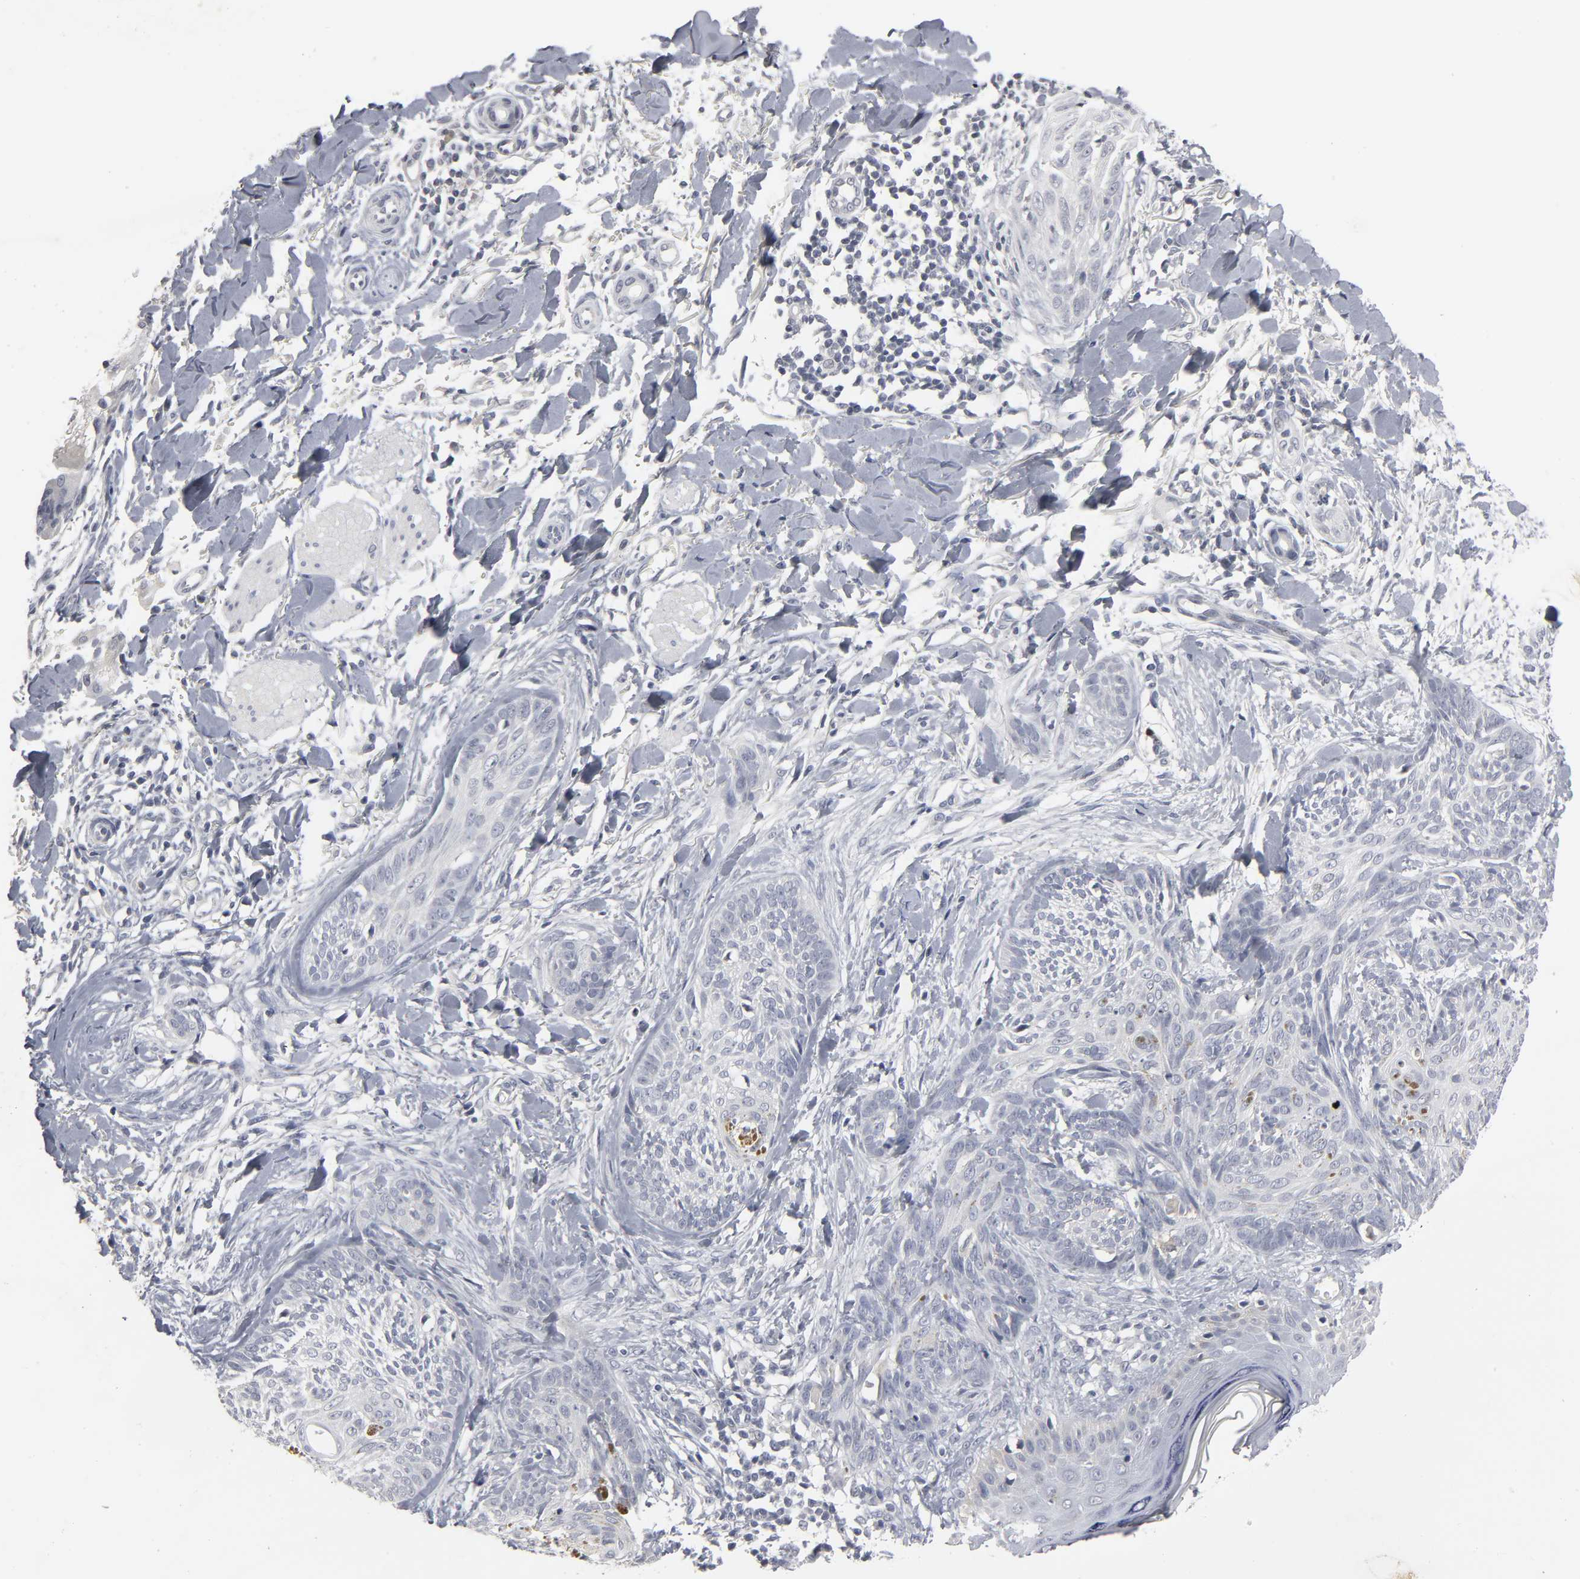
{"staining": {"intensity": "negative", "quantity": "none", "location": "none"}, "tissue": "skin cancer", "cell_type": "Tumor cells", "image_type": "cancer", "snomed": [{"axis": "morphology", "description": "Normal tissue, NOS"}, {"axis": "morphology", "description": "Basal cell carcinoma"}, {"axis": "topography", "description": "Skin"}], "caption": "Immunohistochemistry (IHC) micrograph of neoplastic tissue: skin basal cell carcinoma stained with DAB (3,3'-diaminobenzidine) demonstrates no significant protein staining in tumor cells.", "gene": "TCAP", "patient": {"sex": "male", "age": 71}}